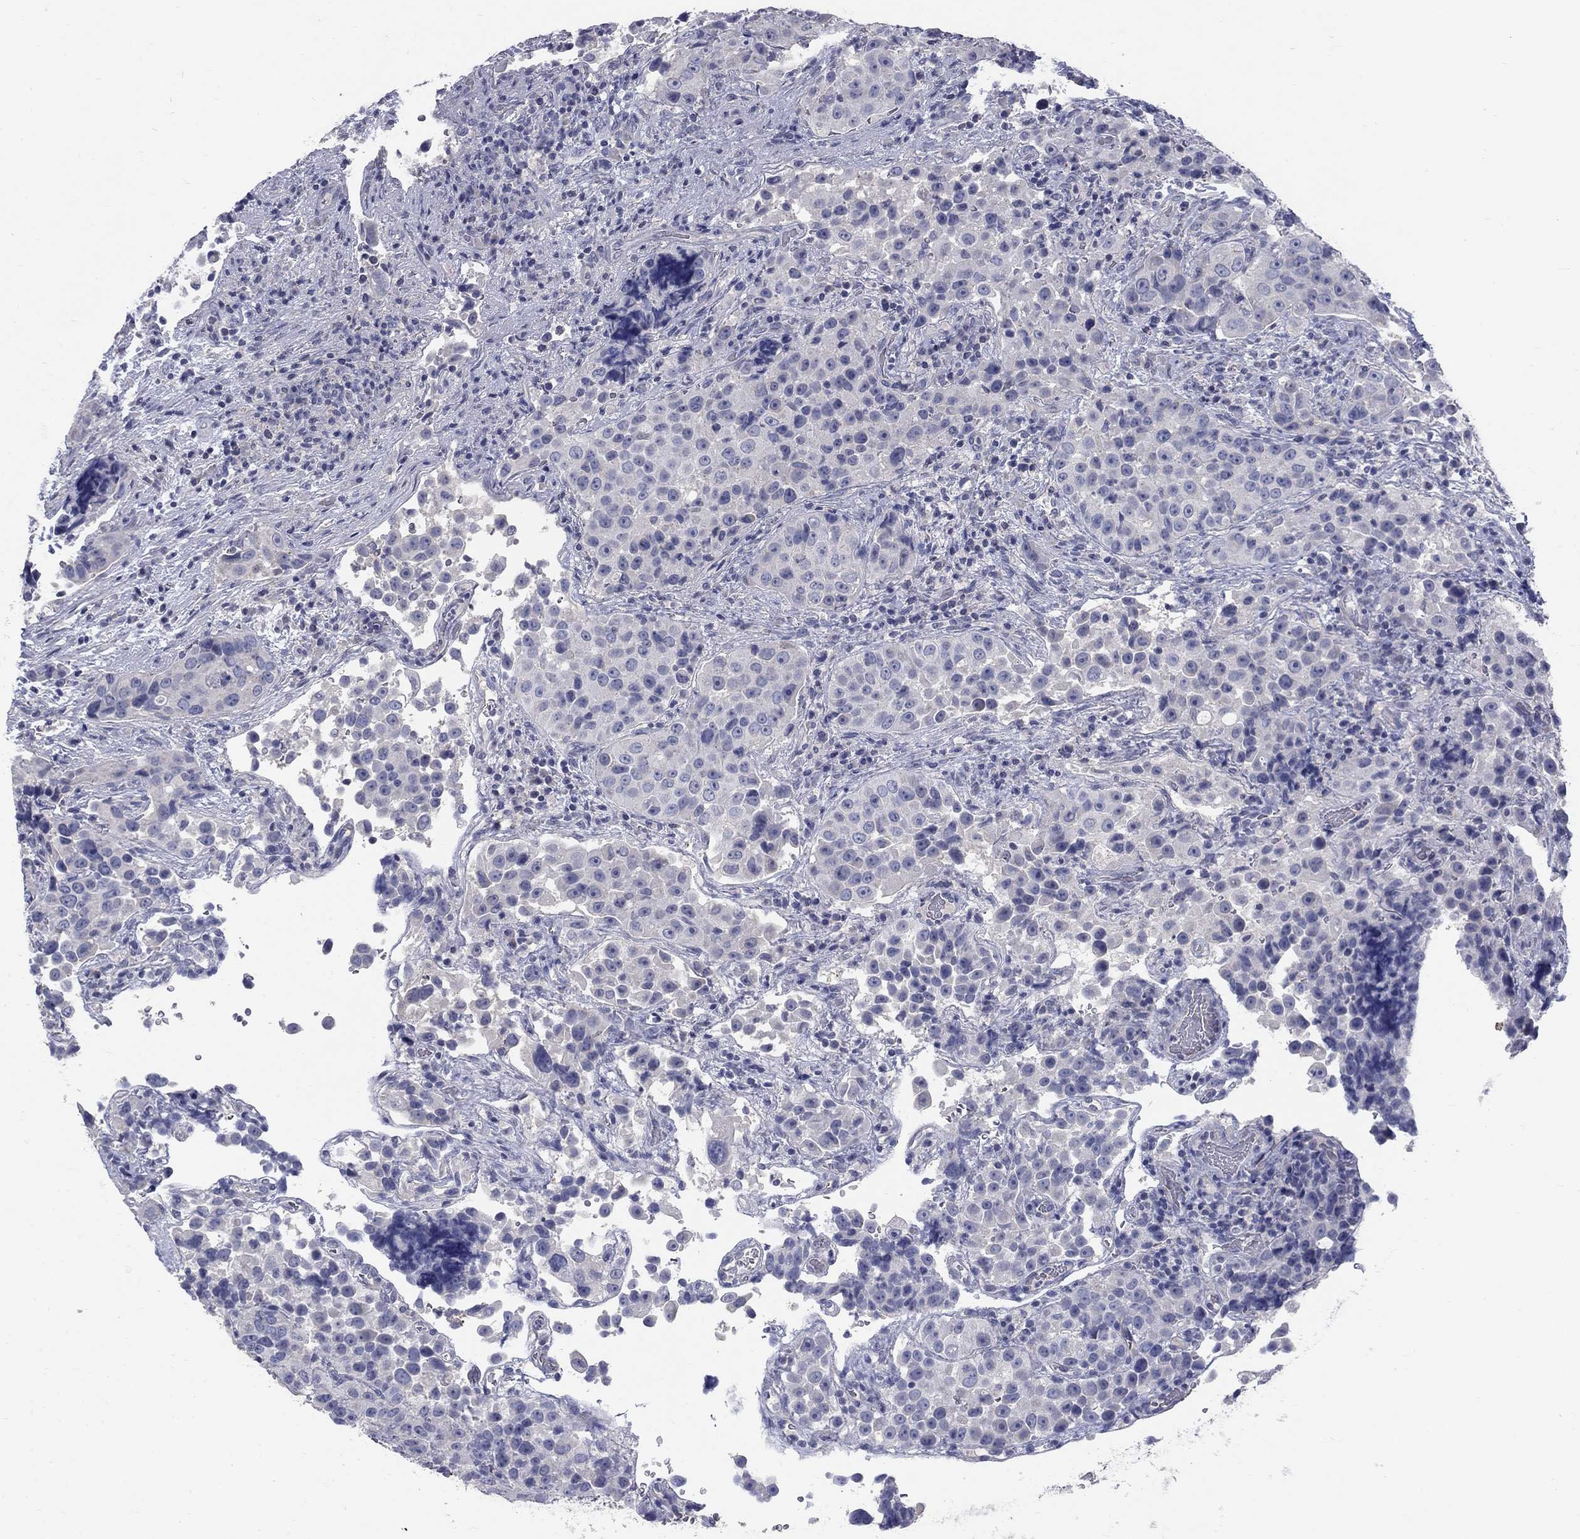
{"staining": {"intensity": "negative", "quantity": "none", "location": "none"}, "tissue": "urothelial cancer", "cell_type": "Tumor cells", "image_type": "cancer", "snomed": [{"axis": "morphology", "description": "Urothelial carcinoma, NOS"}, {"axis": "topography", "description": "Urinary bladder"}], "caption": "Transitional cell carcinoma was stained to show a protein in brown. There is no significant staining in tumor cells. (Brightfield microscopy of DAB (3,3'-diaminobenzidine) immunohistochemistry (IHC) at high magnification).", "gene": "PTH1R", "patient": {"sex": "male", "age": 52}}